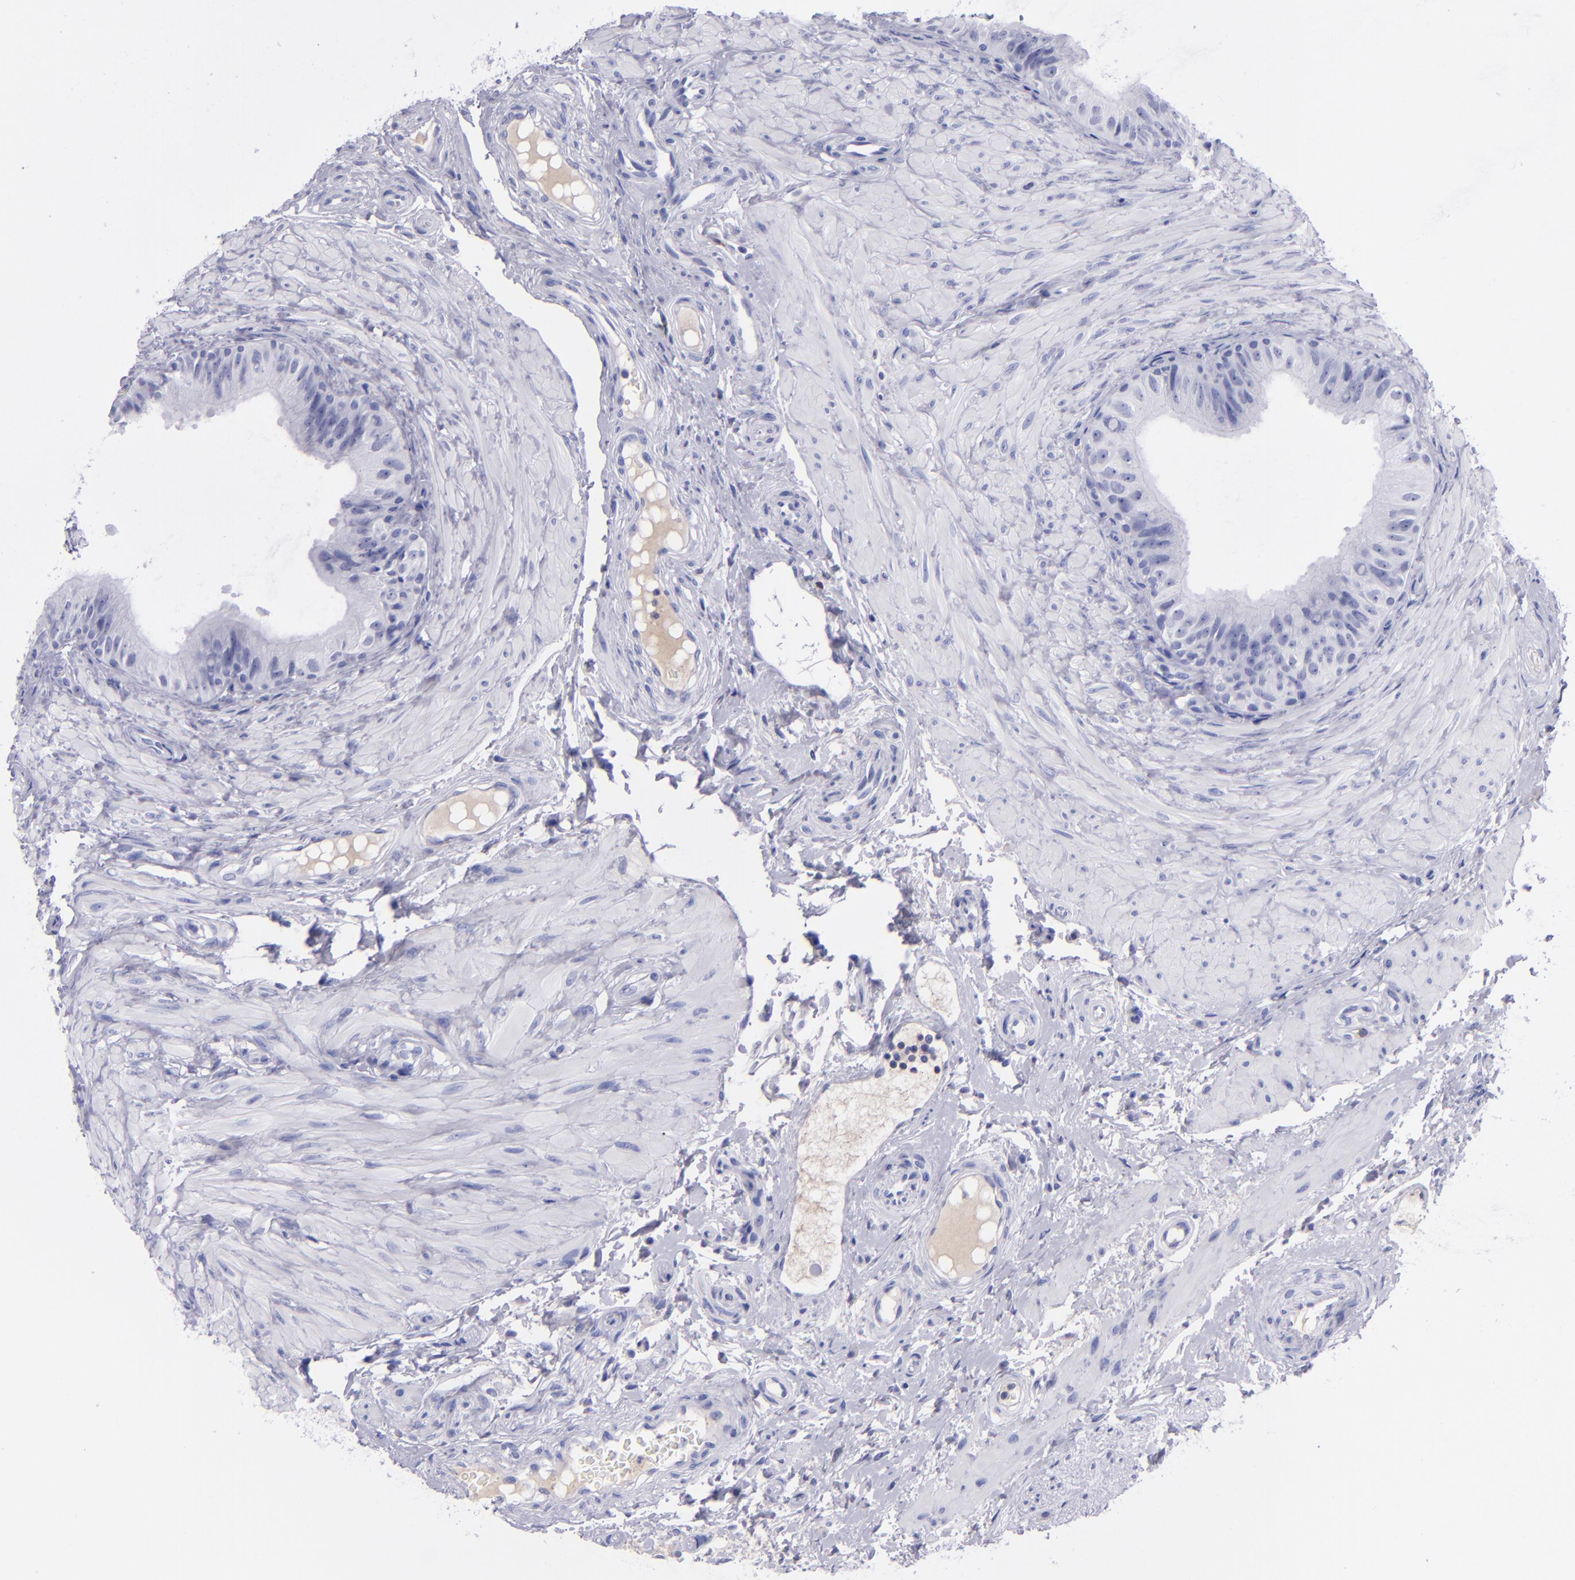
{"staining": {"intensity": "negative", "quantity": "none", "location": "none"}, "tissue": "epididymis", "cell_type": "Glandular cells", "image_type": "normal", "snomed": [{"axis": "morphology", "description": "Normal tissue, NOS"}, {"axis": "topography", "description": "Epididymis"}], "caption": "This is a micrograph of immunohistochemistry staining of unremarkable epididymis, which shows no expression in glandular cells.", "gene": "CD37", "patient": {"sex": "male", "age": 68}}